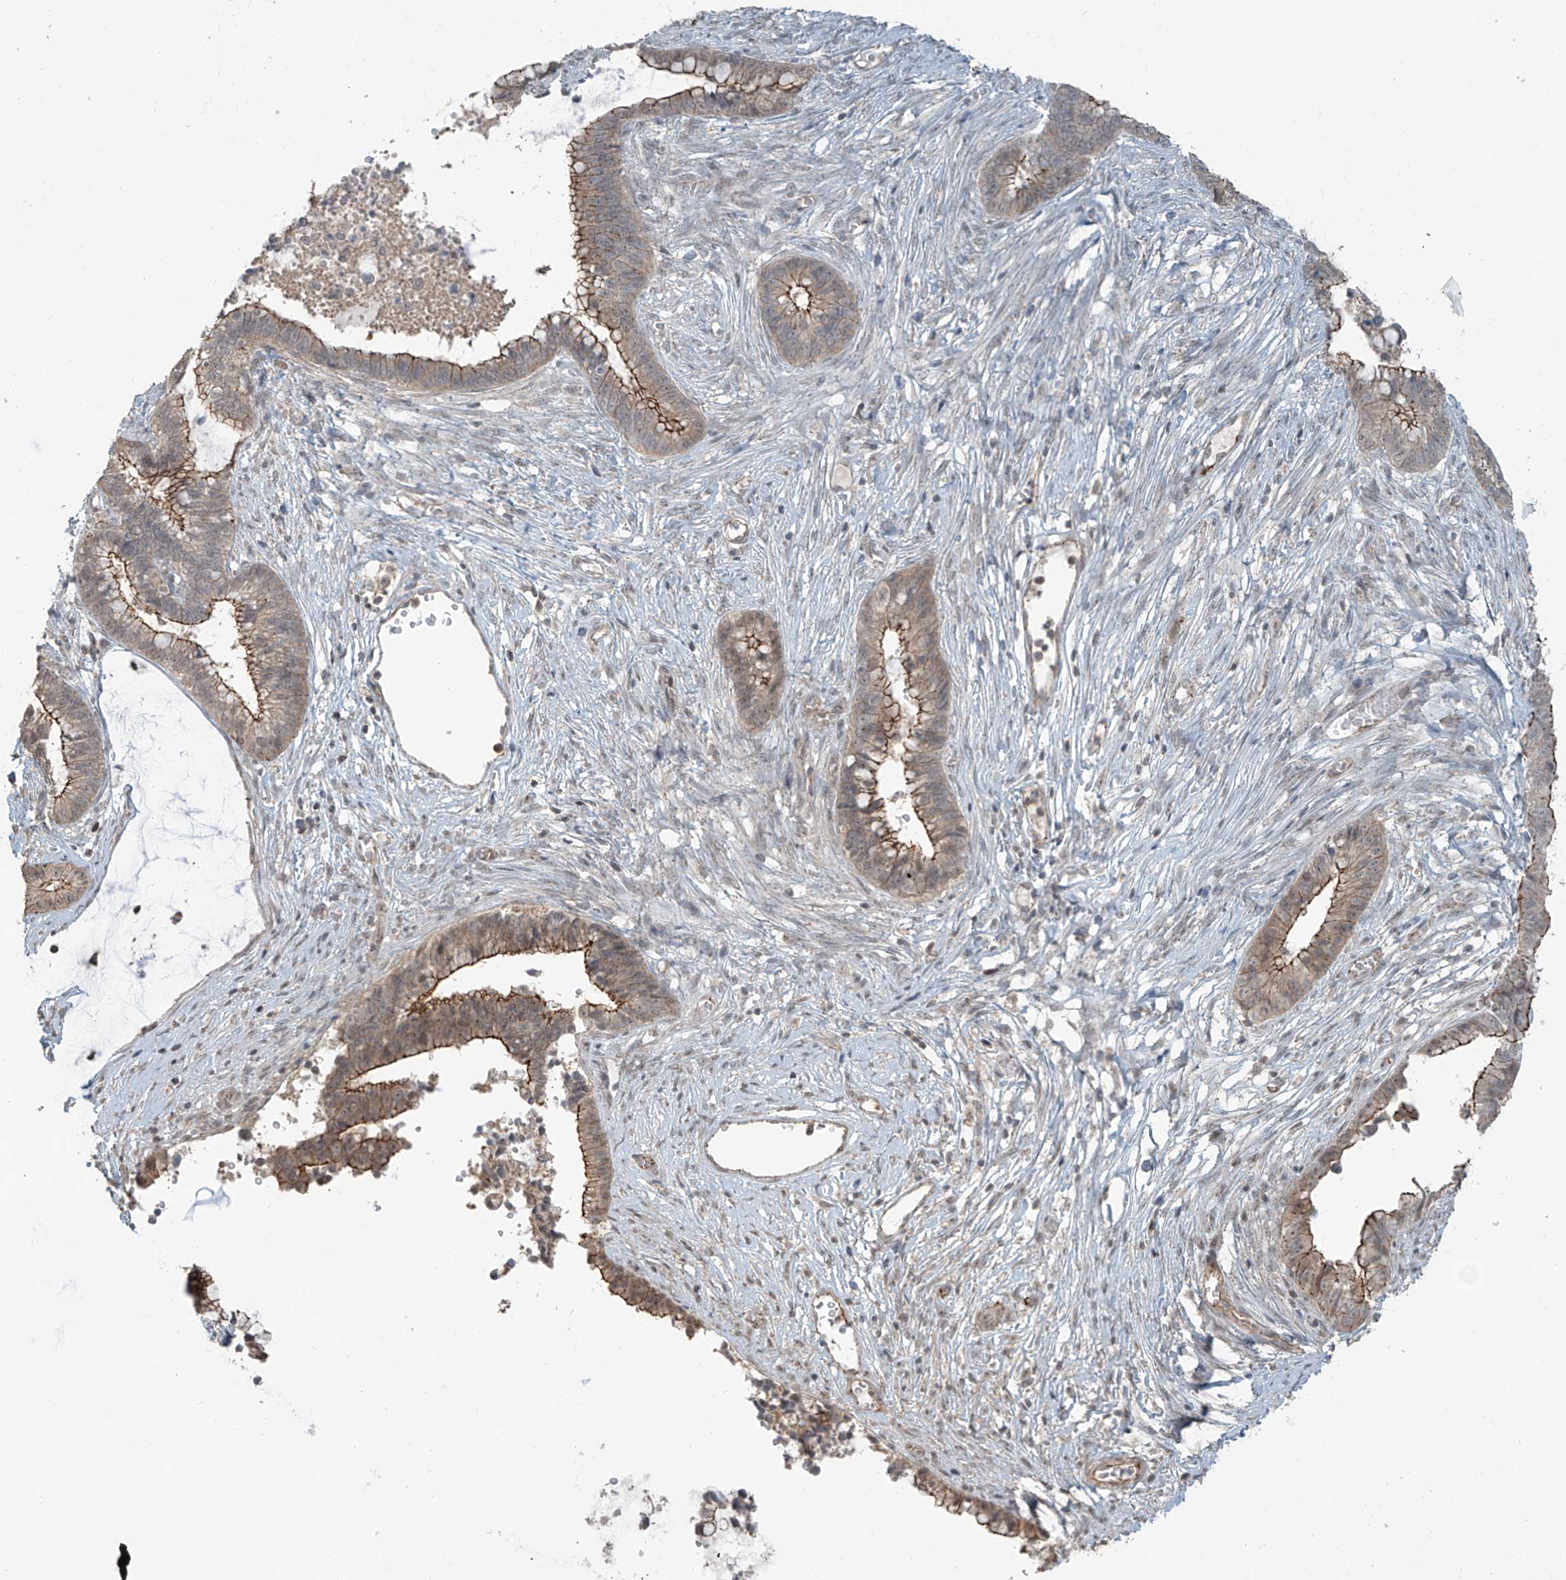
{"staining": {"intensity": "moderate", "quantity": ">75%", "location": "cytoplasmic/membranous"}, "tissue": "cervical cancer", "cell_type": "Tumor cells", "image_type": "cancer", "snomed": [{"axis": "morphology", "description": "Adenocarcinoma, NOS"}, {"axis": "topography", "description": "Cervix"}], "caption": "Immunohistochemistry (IHC) image of cervical cancer (adenocarcinoma) stained for a protein (brown), which reveals medium levels of moderate cytoplasmic/membranous expression in approximately >75% of tumor cells.", "gene": "ZNF16", "patient": {"sex": "female", "age": 44}}